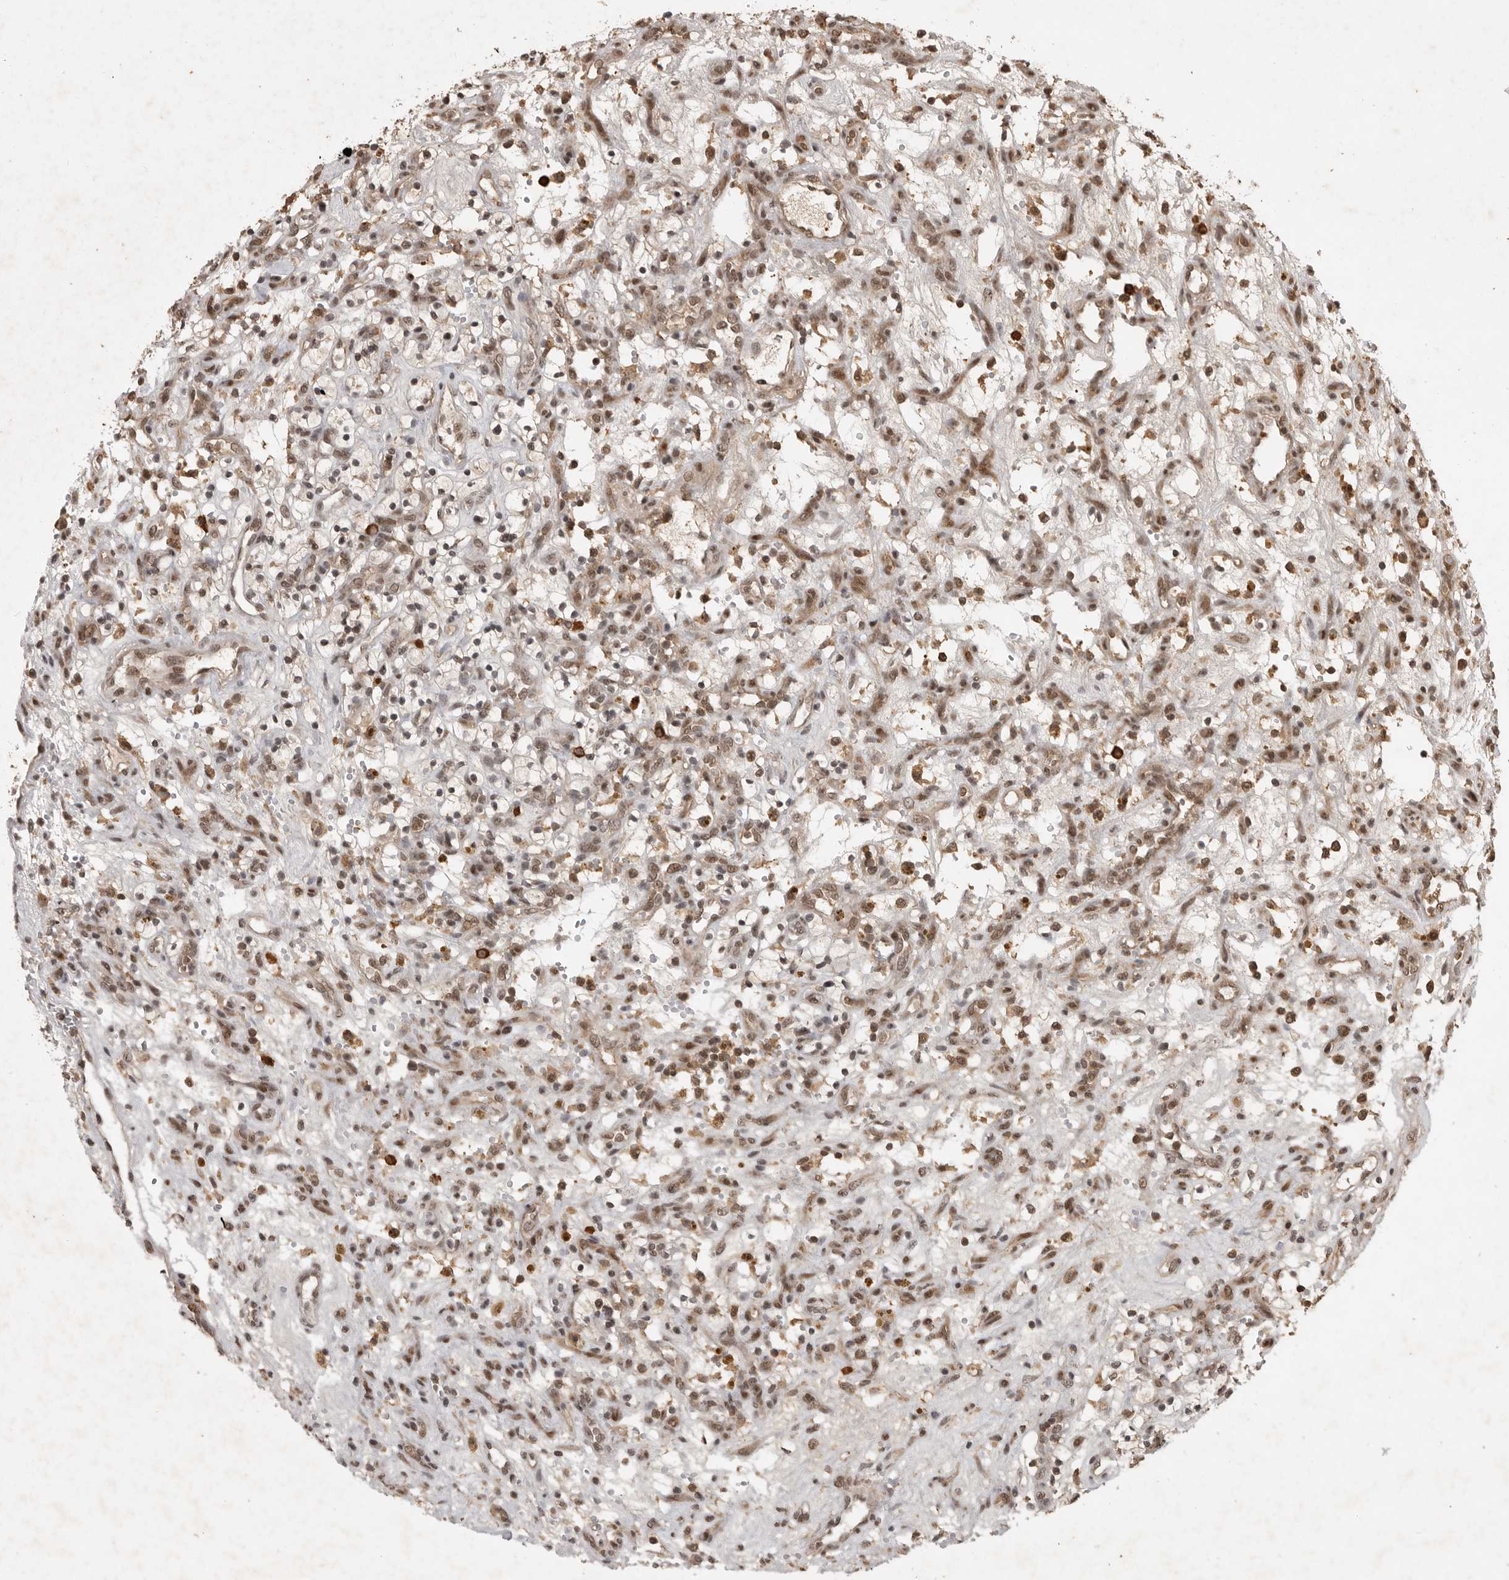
{"staining": {"intensity": "weak", "quantity": ">75%", "location": "nuclear"}, "tissue": "renal cancer", "cell_type": "Tumor cells", "image_type": "cancer", "snomed": [{"axis": "morphology", "description": "Adenocarcinoma, NOS"}, {"axis": "topography", "description": "Kidney"}], "caption": "Tumor cells exhibit low levels of weak nuclear expression in about >75% of cells in renal adenocarcinoma.", "gene": "CBLL1", "patient": {"sex": "female", "age": 57}}